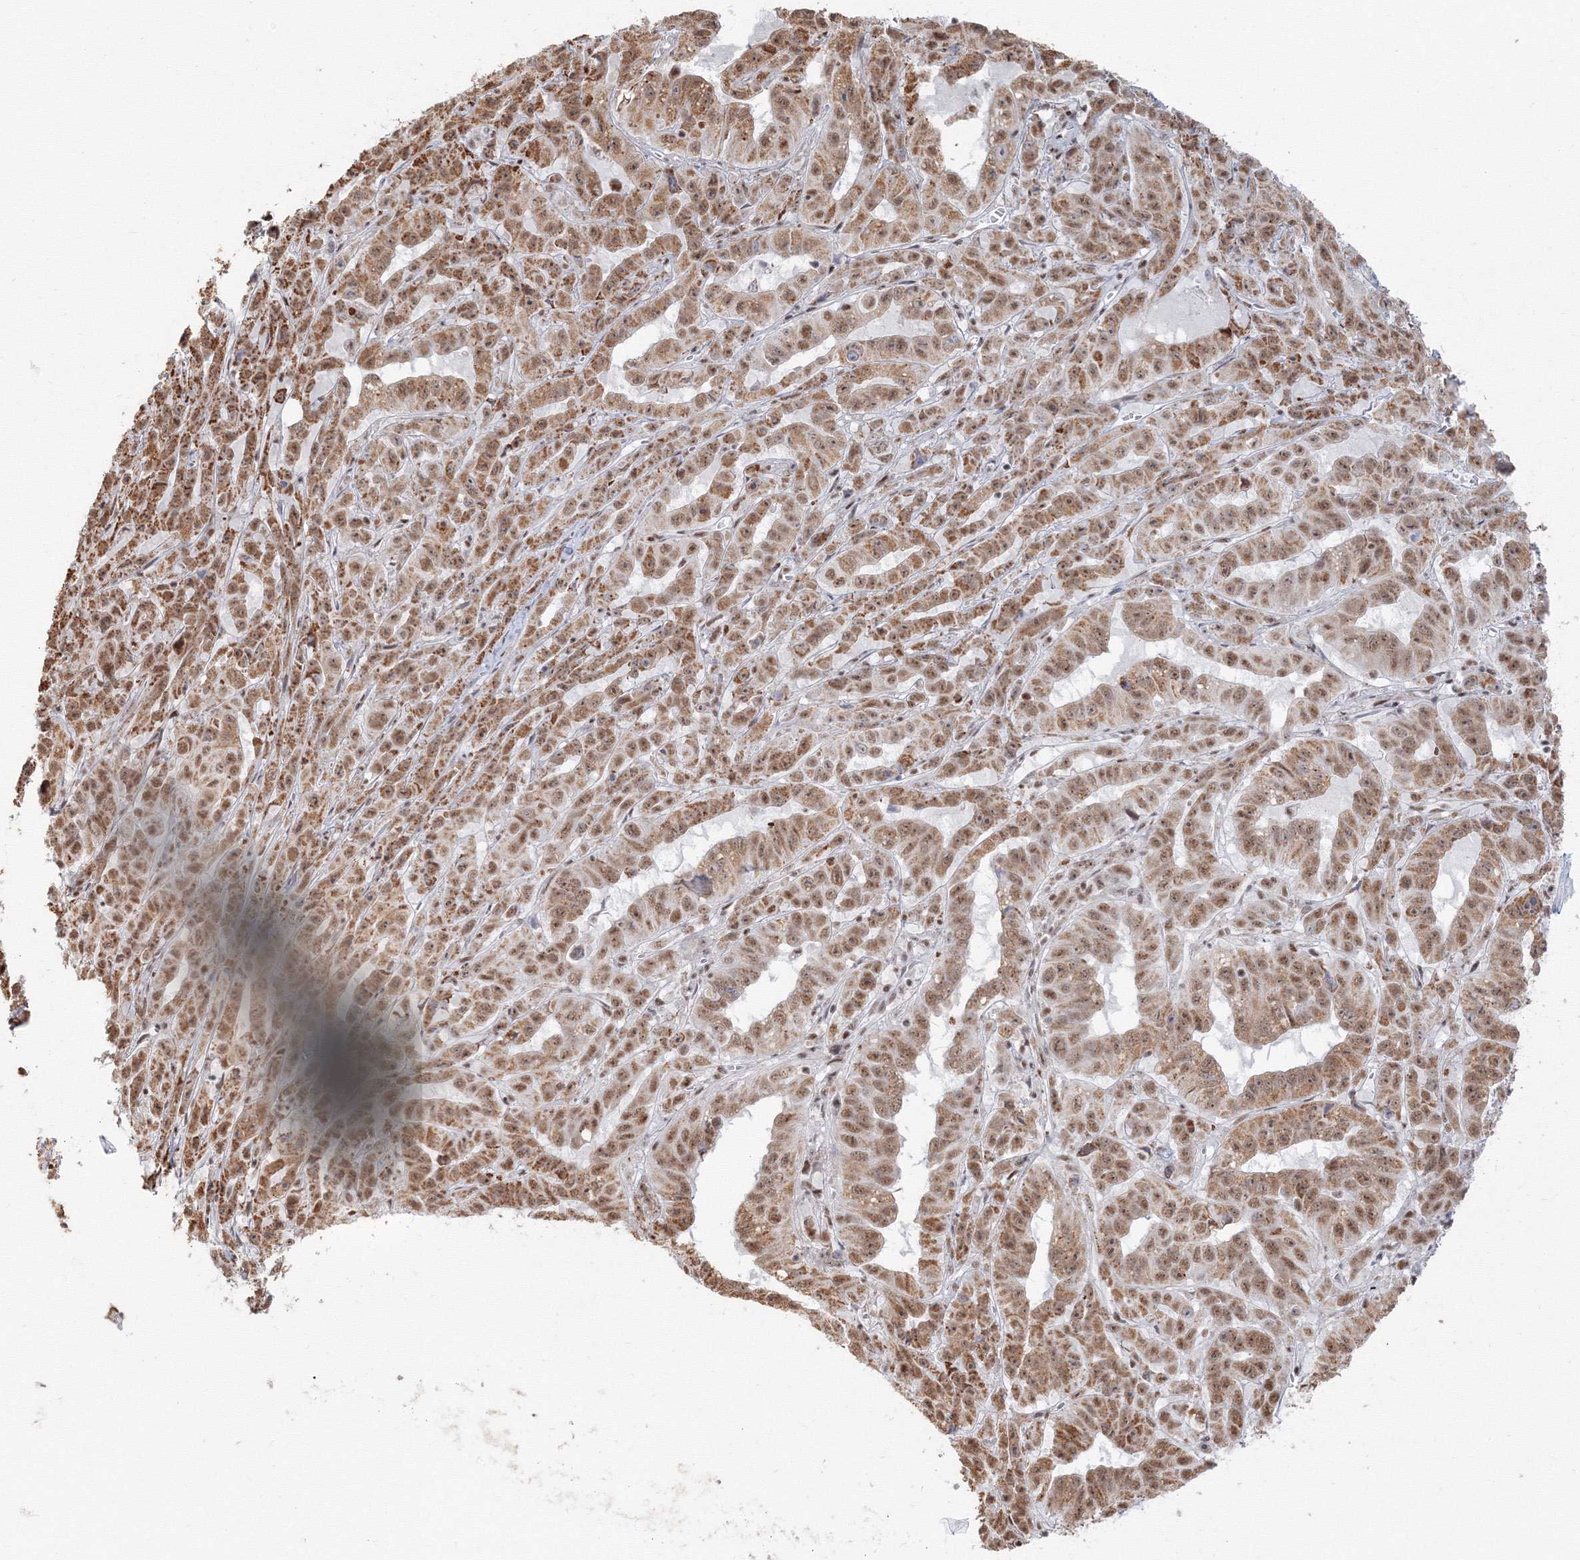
{"staining": {"intensity": "moderate", "quantity": ">75%", "location": "cytoplasmic/membranous,nuclear"}, "tissue": "pancreatic cancer", "cell_type": "Tumor cells", "image_type": "cancer", "snomed": [{"axis": "morphology", "description": "Adenocarcinoma, NOS"}, {"axis": "topography", "description": "Pancreas"}], "caption": "A brown stain labels moderate cytoplasmic/membranous and nuclear positivity of a protein in pancreatic cancer tumor cells.", "gene": "PPP4R2", "patient": {"sex": "male", "age": 63}}